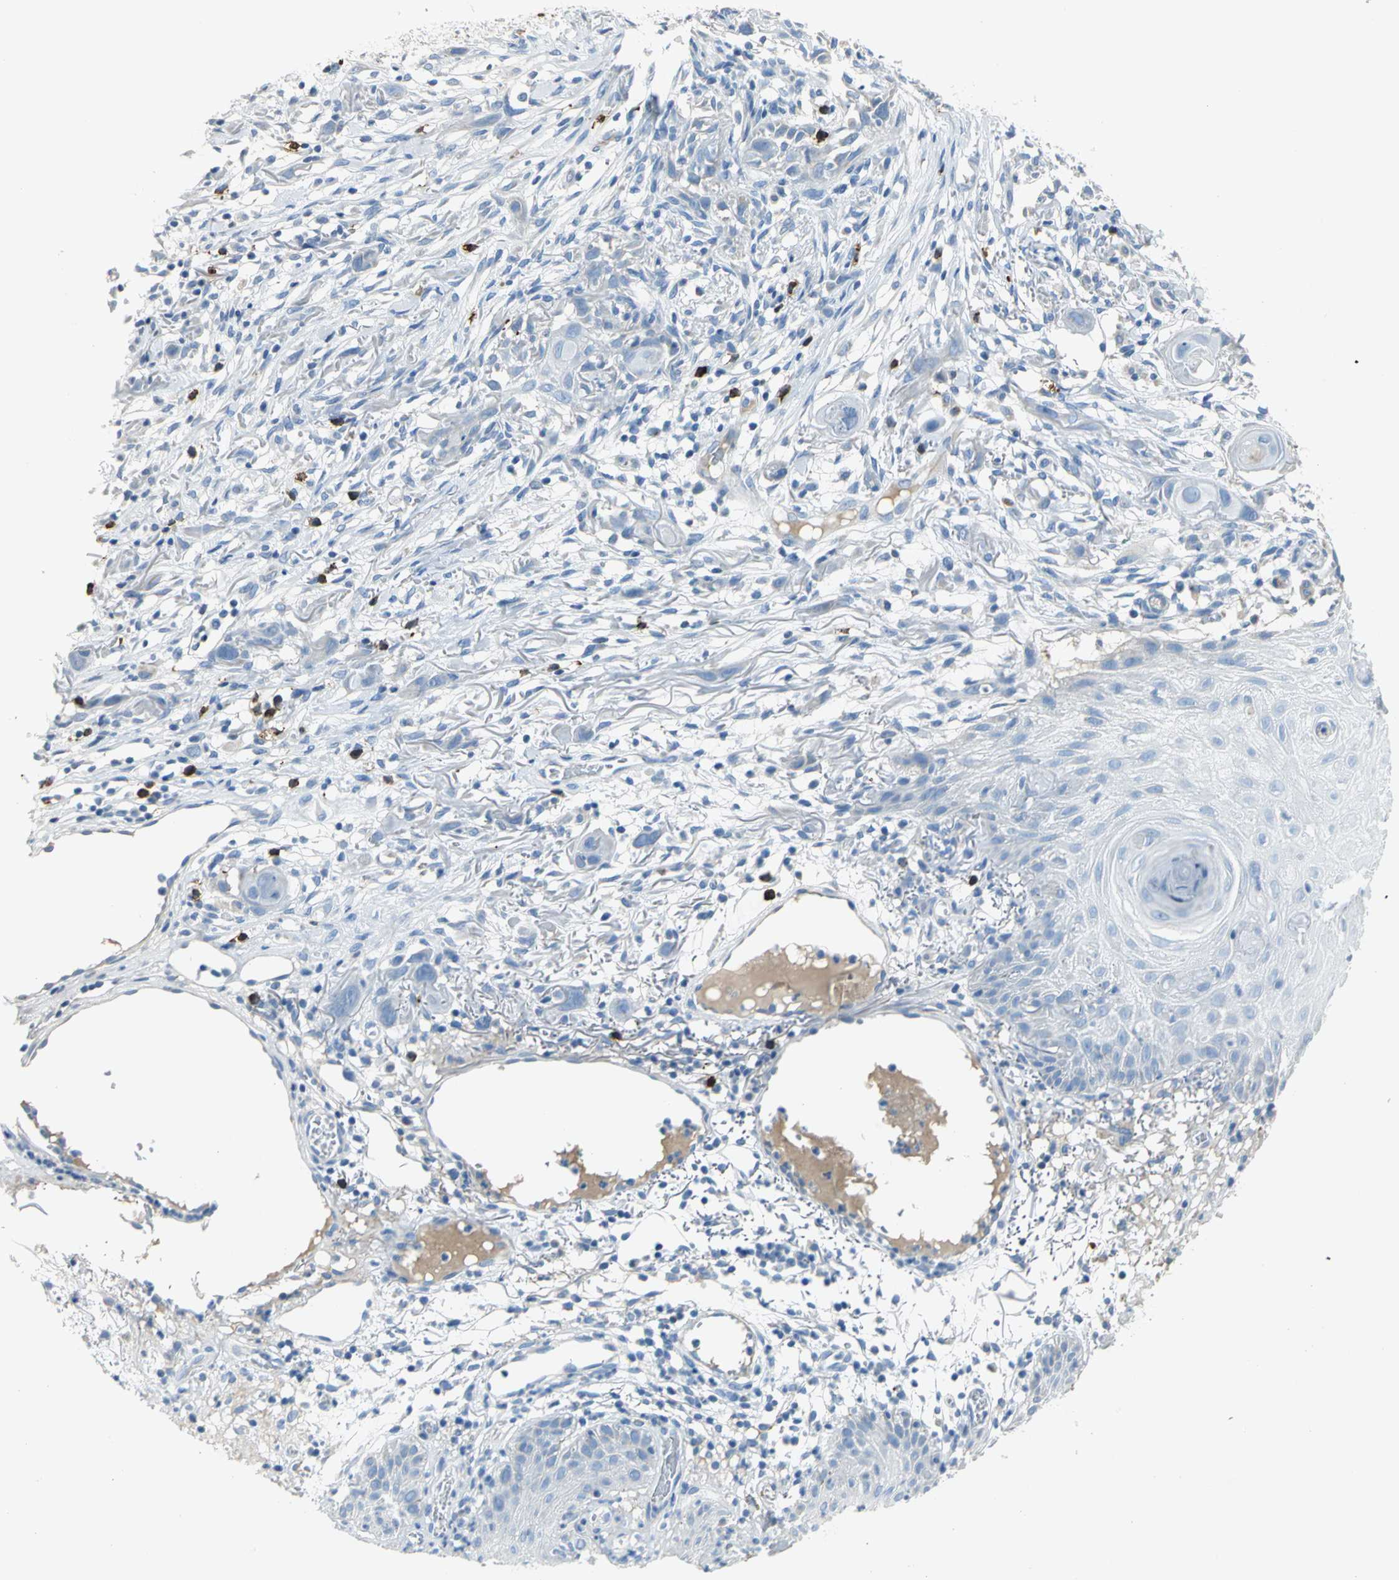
{"staining": {"intensity": "negative", "quantity": "none", "location": "none"}, "tissue": "skin cancer", "cell_type": "Tumor cells", "image_type": "cancer", "snomed": [{"axis": "morphology", "description": "Normal tissue, NOS"}, {"axis": "morphology", "description": "Squamous cell carcinoma, NOS"}, {"axis": "topography", "description": "Skin"}], "caption": "This is an immunohistochemistry histopathology image of human skin cancer. There is no staining in tumor cells.", "gene": "ALOX15", "patient": {"sex": "female", "age": 59}}